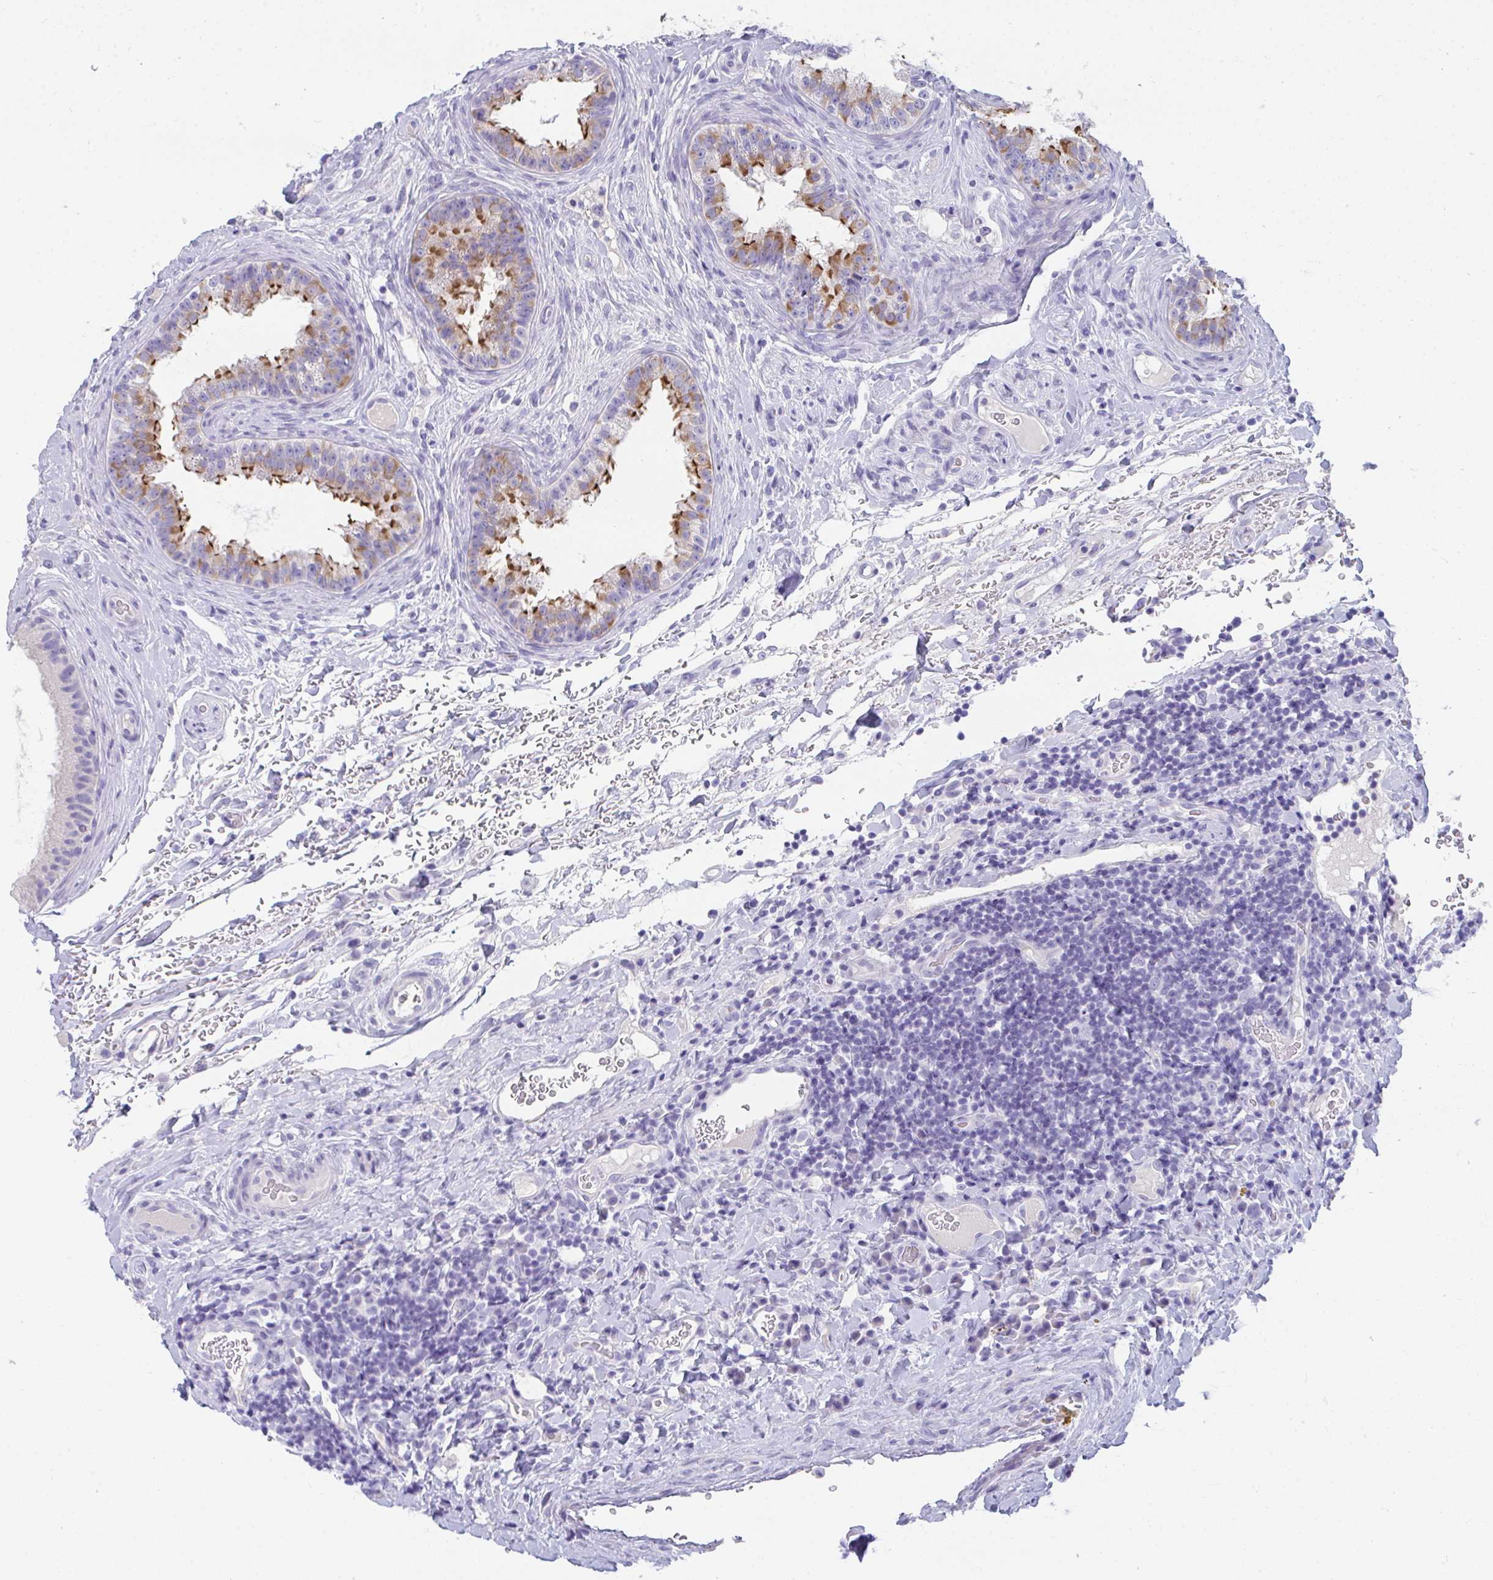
{"staining": {"intensity": "strong", "quantity": "<25%", "location": "cytoplasmic/membranous"}, "tissue": "epididymis", "cell_type": "Glandular cells", "image_type": "normal", "snomed": [{"axis": "morphology", "description": "Normal tissue, NOS"}, {"axis": "topography", "description": "Epididymis"}], "caption": "DAB (3,3'-diaminobenzidine) immunohistochemical staining of benign epididymis displays strong cytoplasmic/membranous protein positivity in about <25% of glandular cells.", "gene": "TTC30A", "patient": {"sex": "male", "age": 23}}